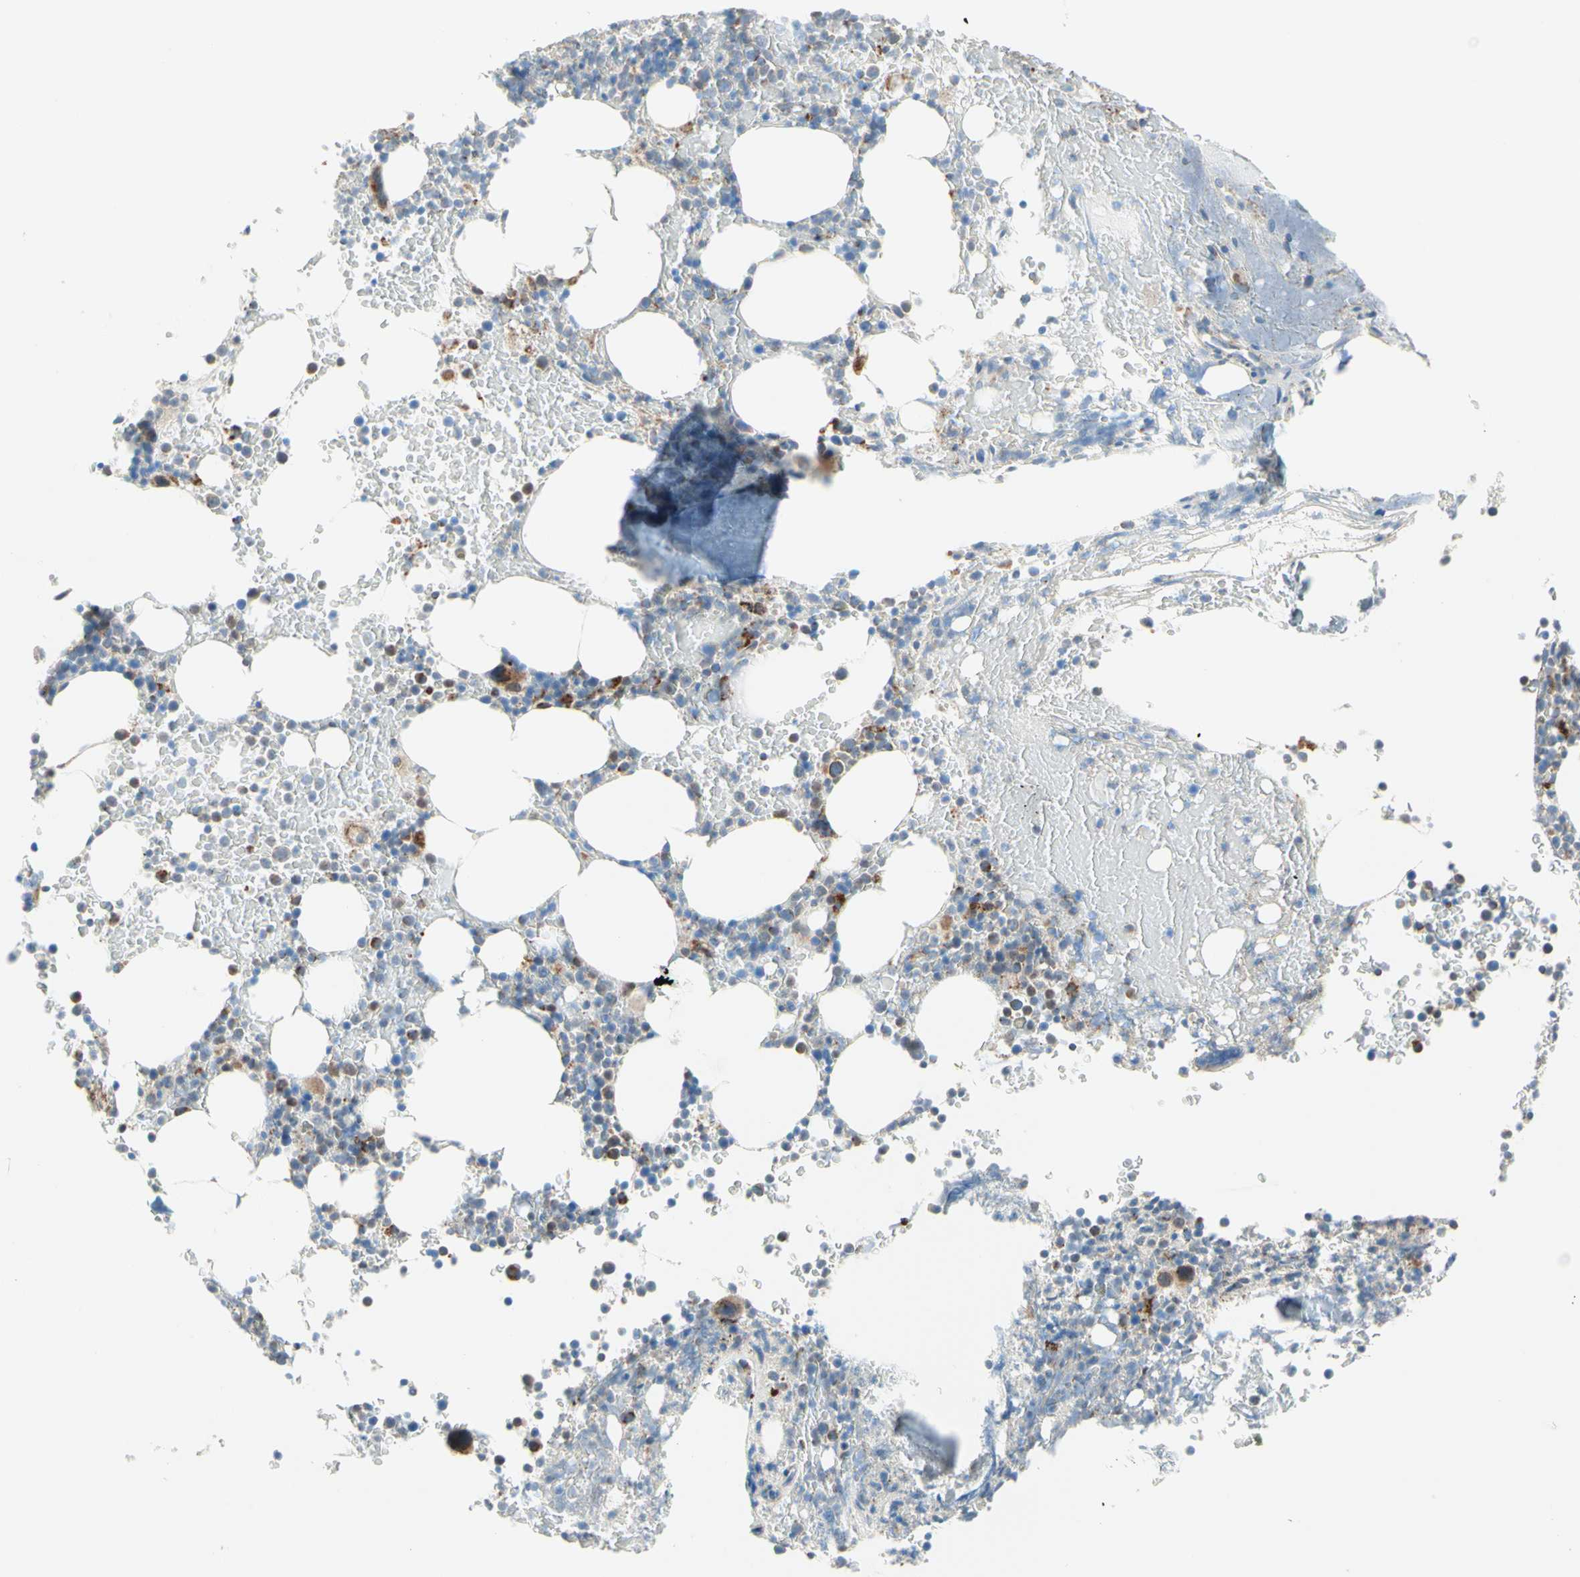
{"staining": {"intensity": "moderate", "quantity": "<25%", "location": "cytoplasmic/membranous"}, "tissue": "bone marrow", "cell_type": "Hematopoietic cells", "image_type": "normal", "snomed": [{"axis": "morphology", "description": "Normal tissue, NOS"}, {"axis": "topography", "description": "Bone marrow"}], "caption": "Bone marrow stained with immunohistochemistry displays moderate cytoplasmic/membranous expression in approximately <25% of hematopoietic cells.", "gene": "MFF", "patient": {"sex": "female", "age": 66}}